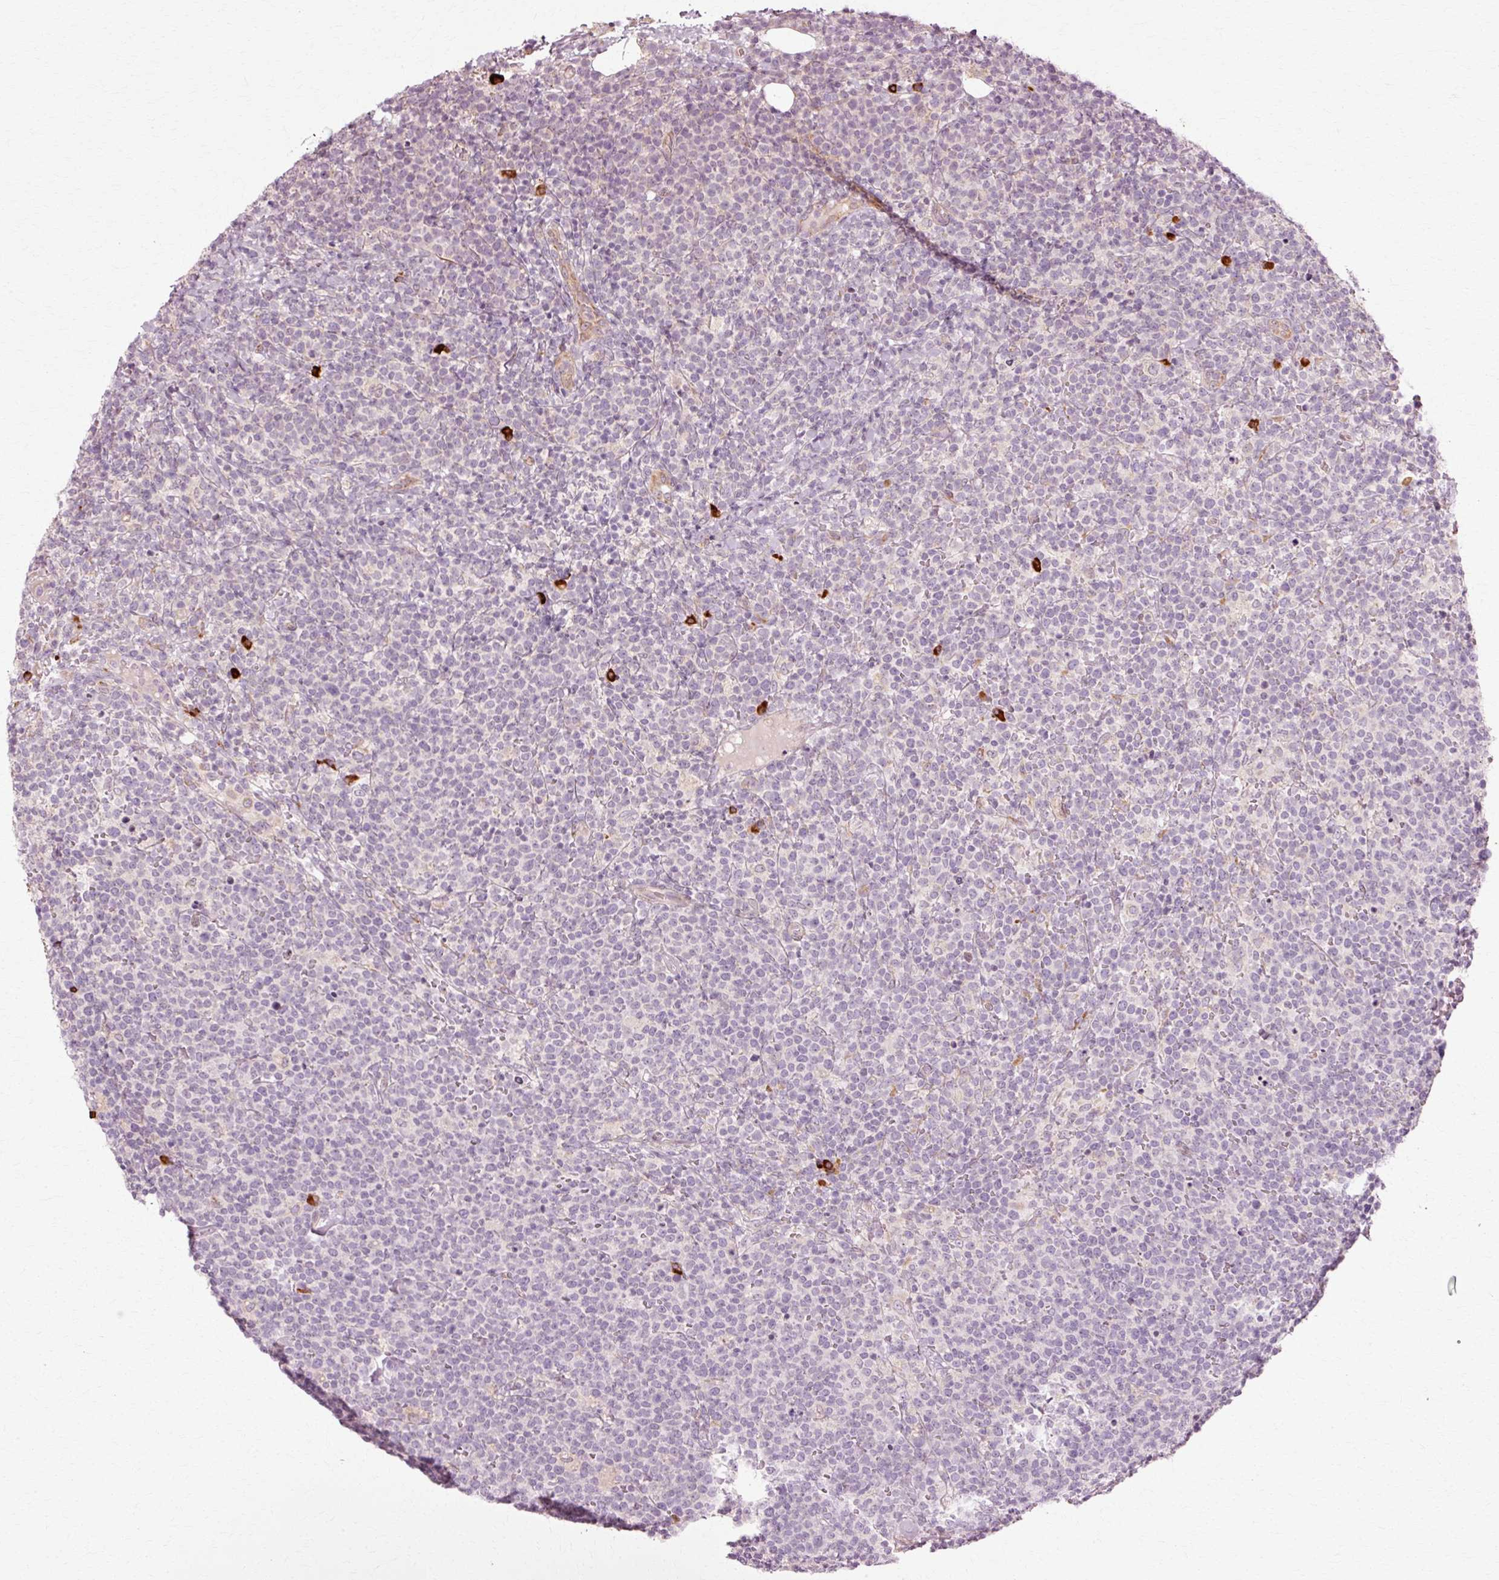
{"staining": {"intensity": "negative", "quantity": "none", "location": "none"}, "tissue": "lymphoma", "cell_type": "Tumor cells", "image_type": "cancer", "snomed": [{"axis": "morphology", "description": "Malignant lymphoma, non-Hodgkin's type, High grade"}, {"axis": "topography", "description": "Lymph node"}], "caption": "The immunohistochemistry image has no significant positivity in tumor cells of lymphoma tissue.", "gene": "RGPD5", "patient": {"sex": "male", "age": 61}}